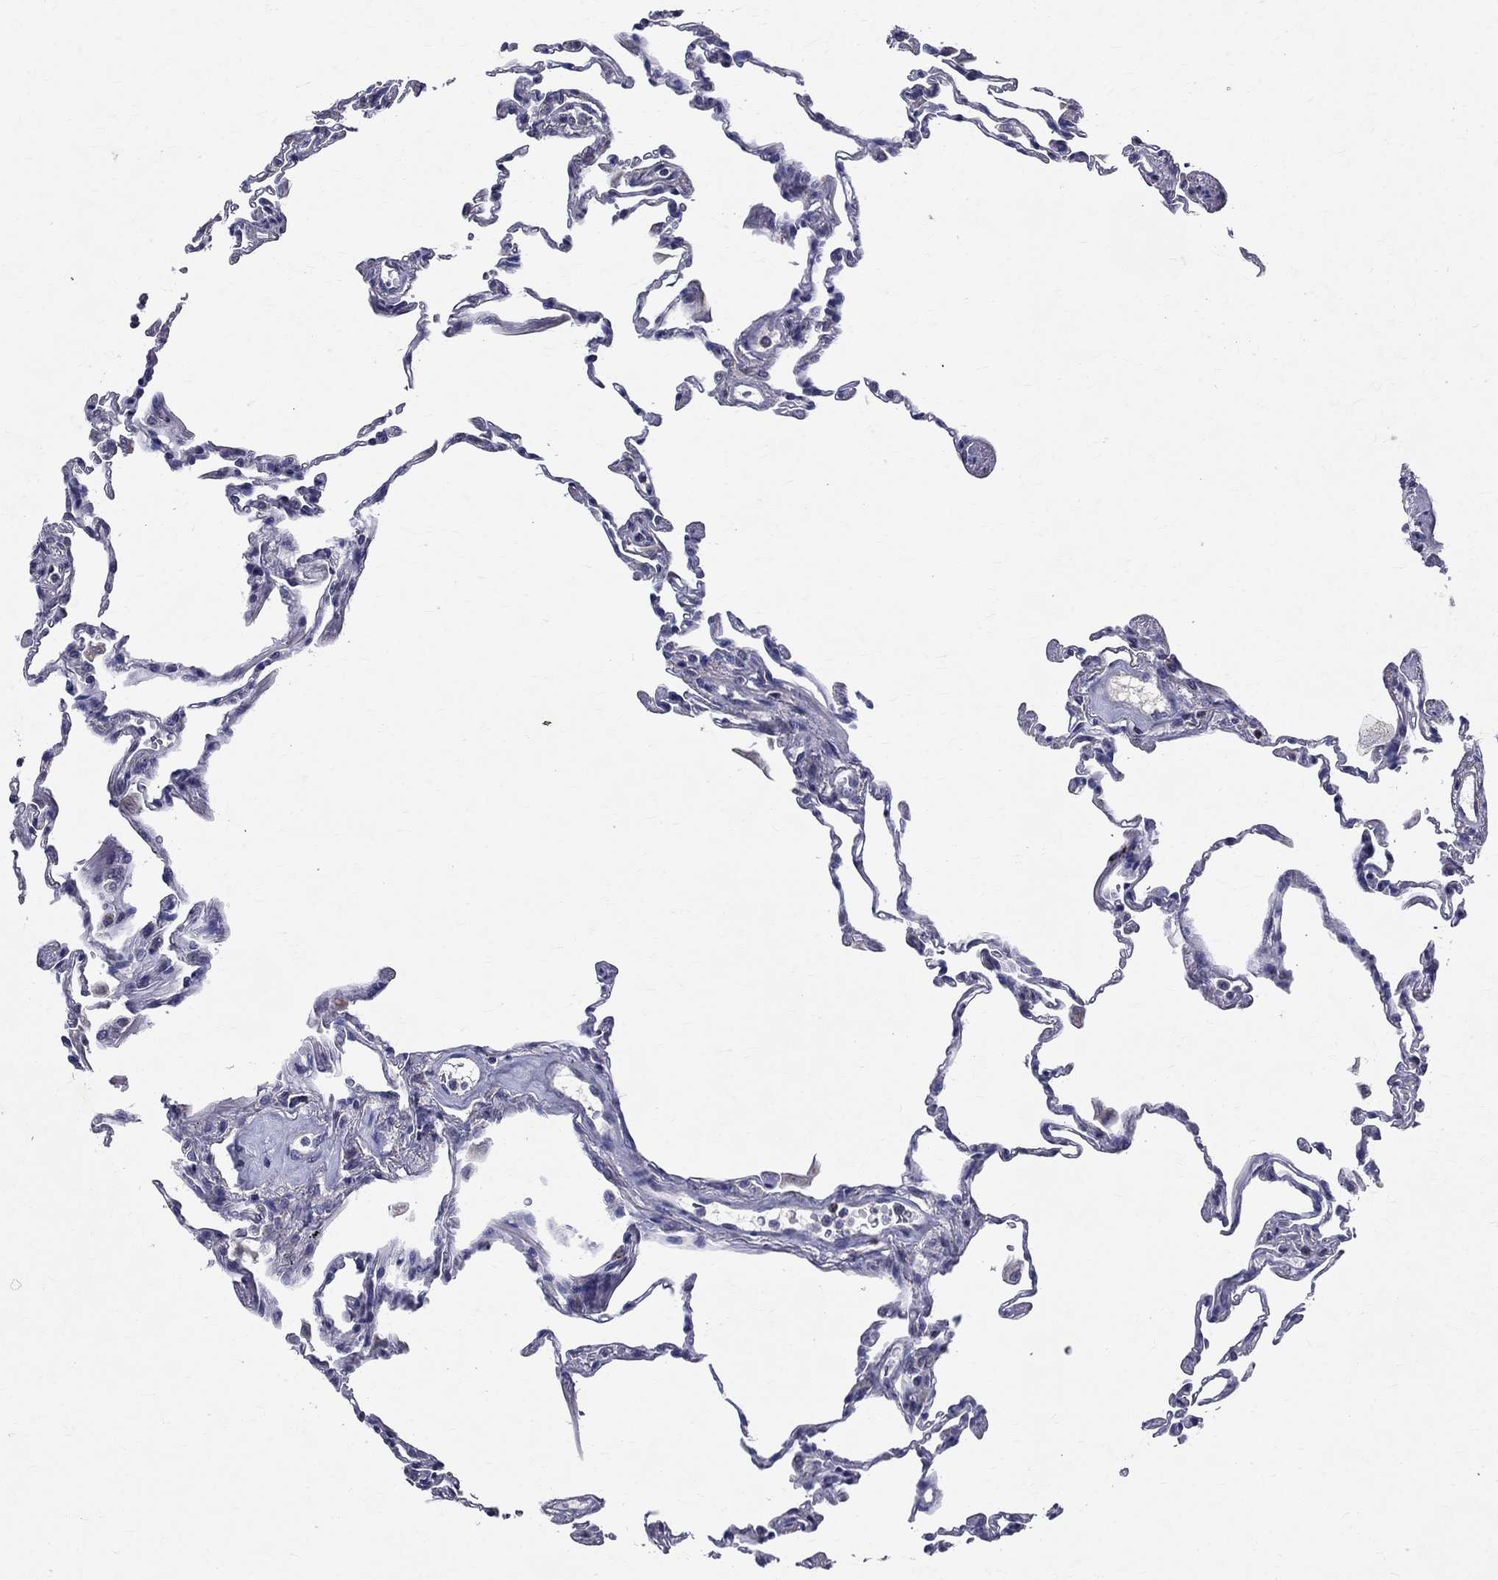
{"staining": {"intensity": "negative", "quantity": "none", "location": "none"}, "tissue": "lung", "cell_type": "Alveolar cells", "image_type": "normal", "snomed": [{"axis": "morphology", "description": "Normal tissue, NOS"}, {"axis": "topography", "description": "Lung"}], "caption": "DAB (3,3'-diaminobenzidine) immunohistochemical staining of unremarkable lung displays no significant positivity in alveolar cells.", "gene": "SLC4A10", "patient": {"sex": "female", "age": 57}}